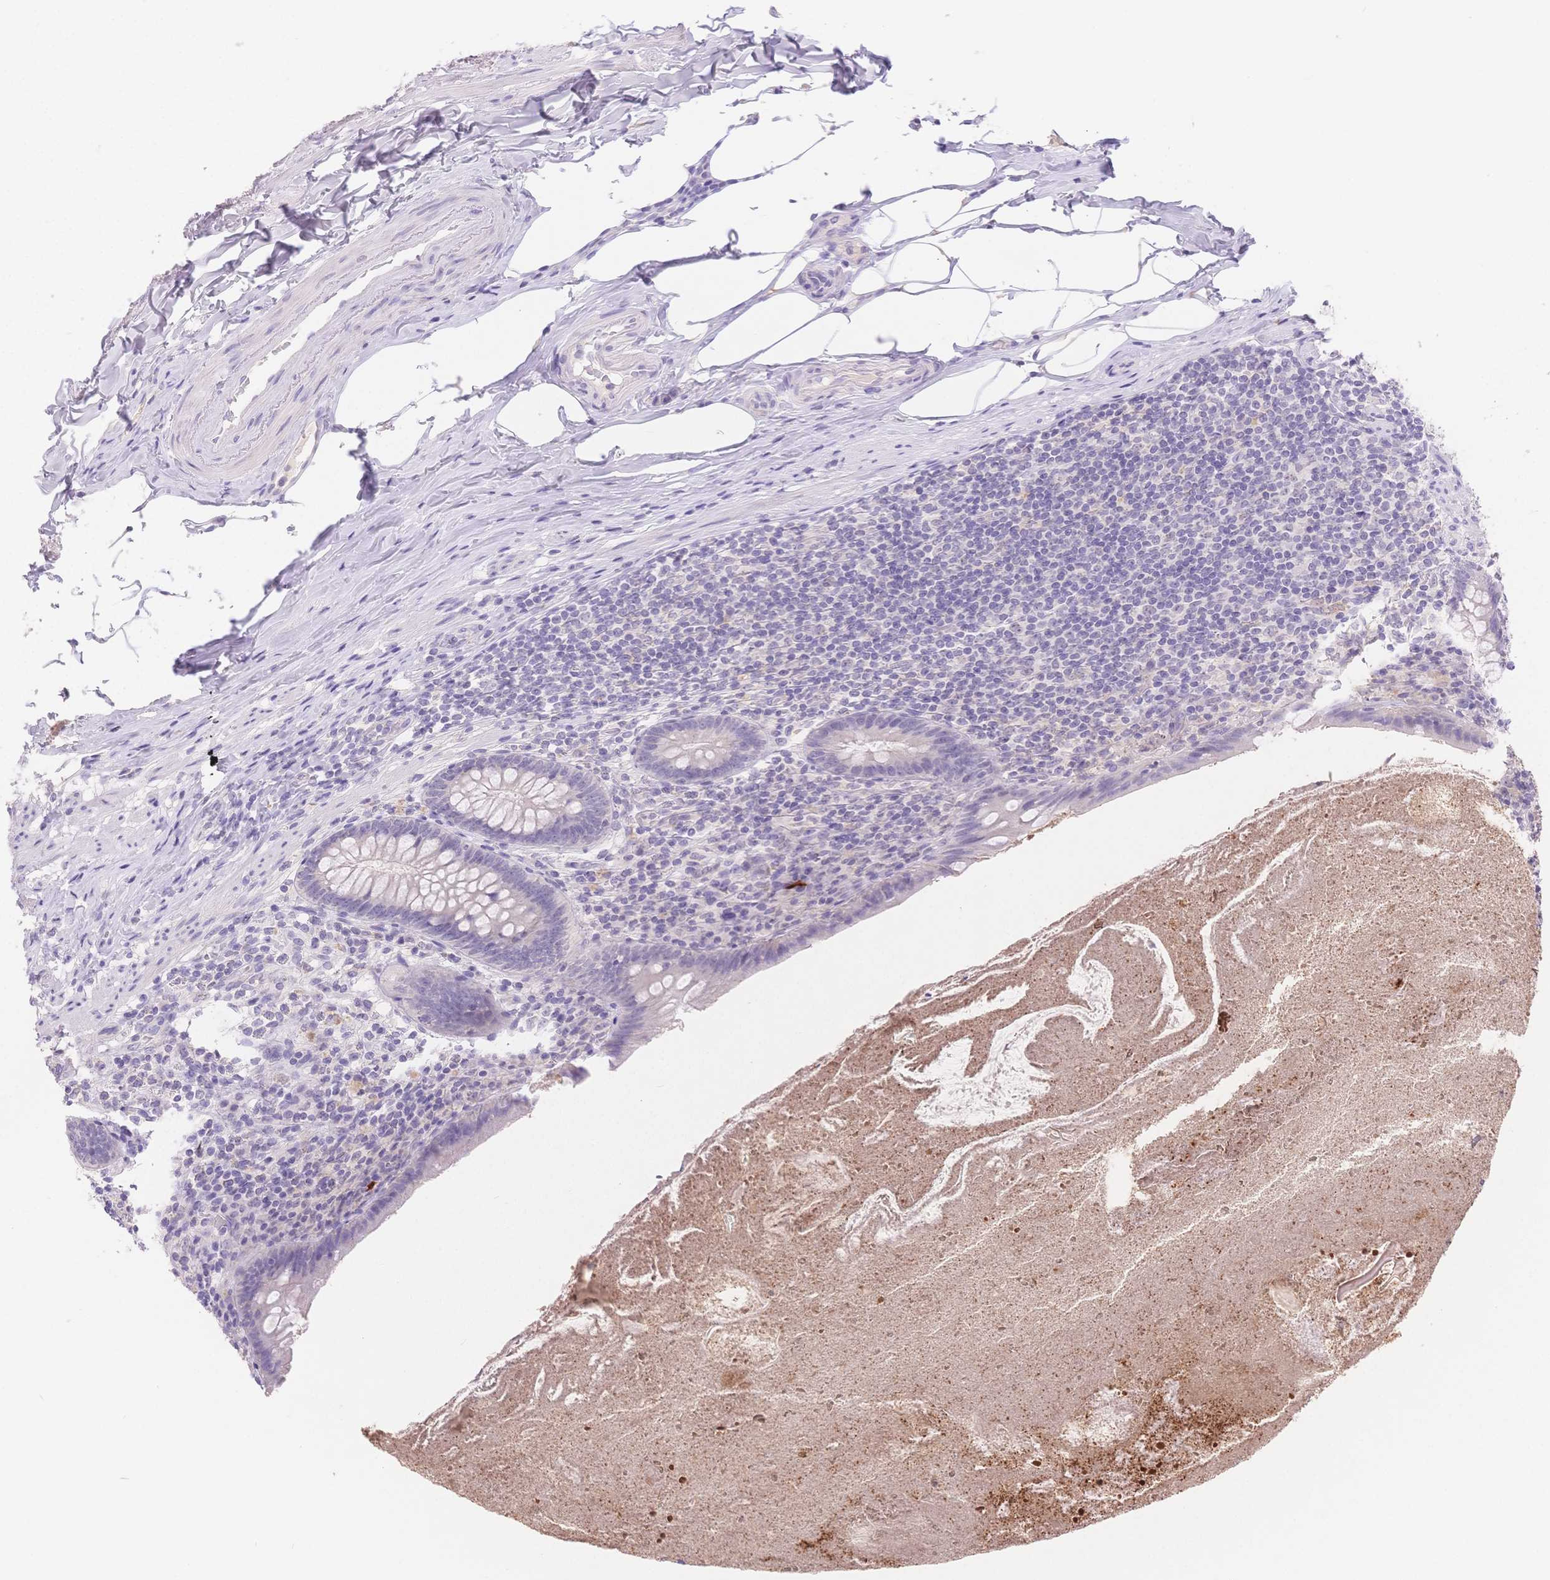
{"staining": {"intensity": "negative", "quantity": "none", "location": "none"}, "tissue": "appendix", "cell_type": "Glandular cells", "image_type": "normal", "snomed": [{"axis": "morphology", "description": "Normal tissue, NOS"}, {"axis": "topography", "description": "Appendix"}], "caption": "This is an immunohistochemistry micrograph of unremarkable human appendix. There is no expression in glandular cells.", "gene": "MYOM1", "patient": {"sex": "male", "age": 47}}